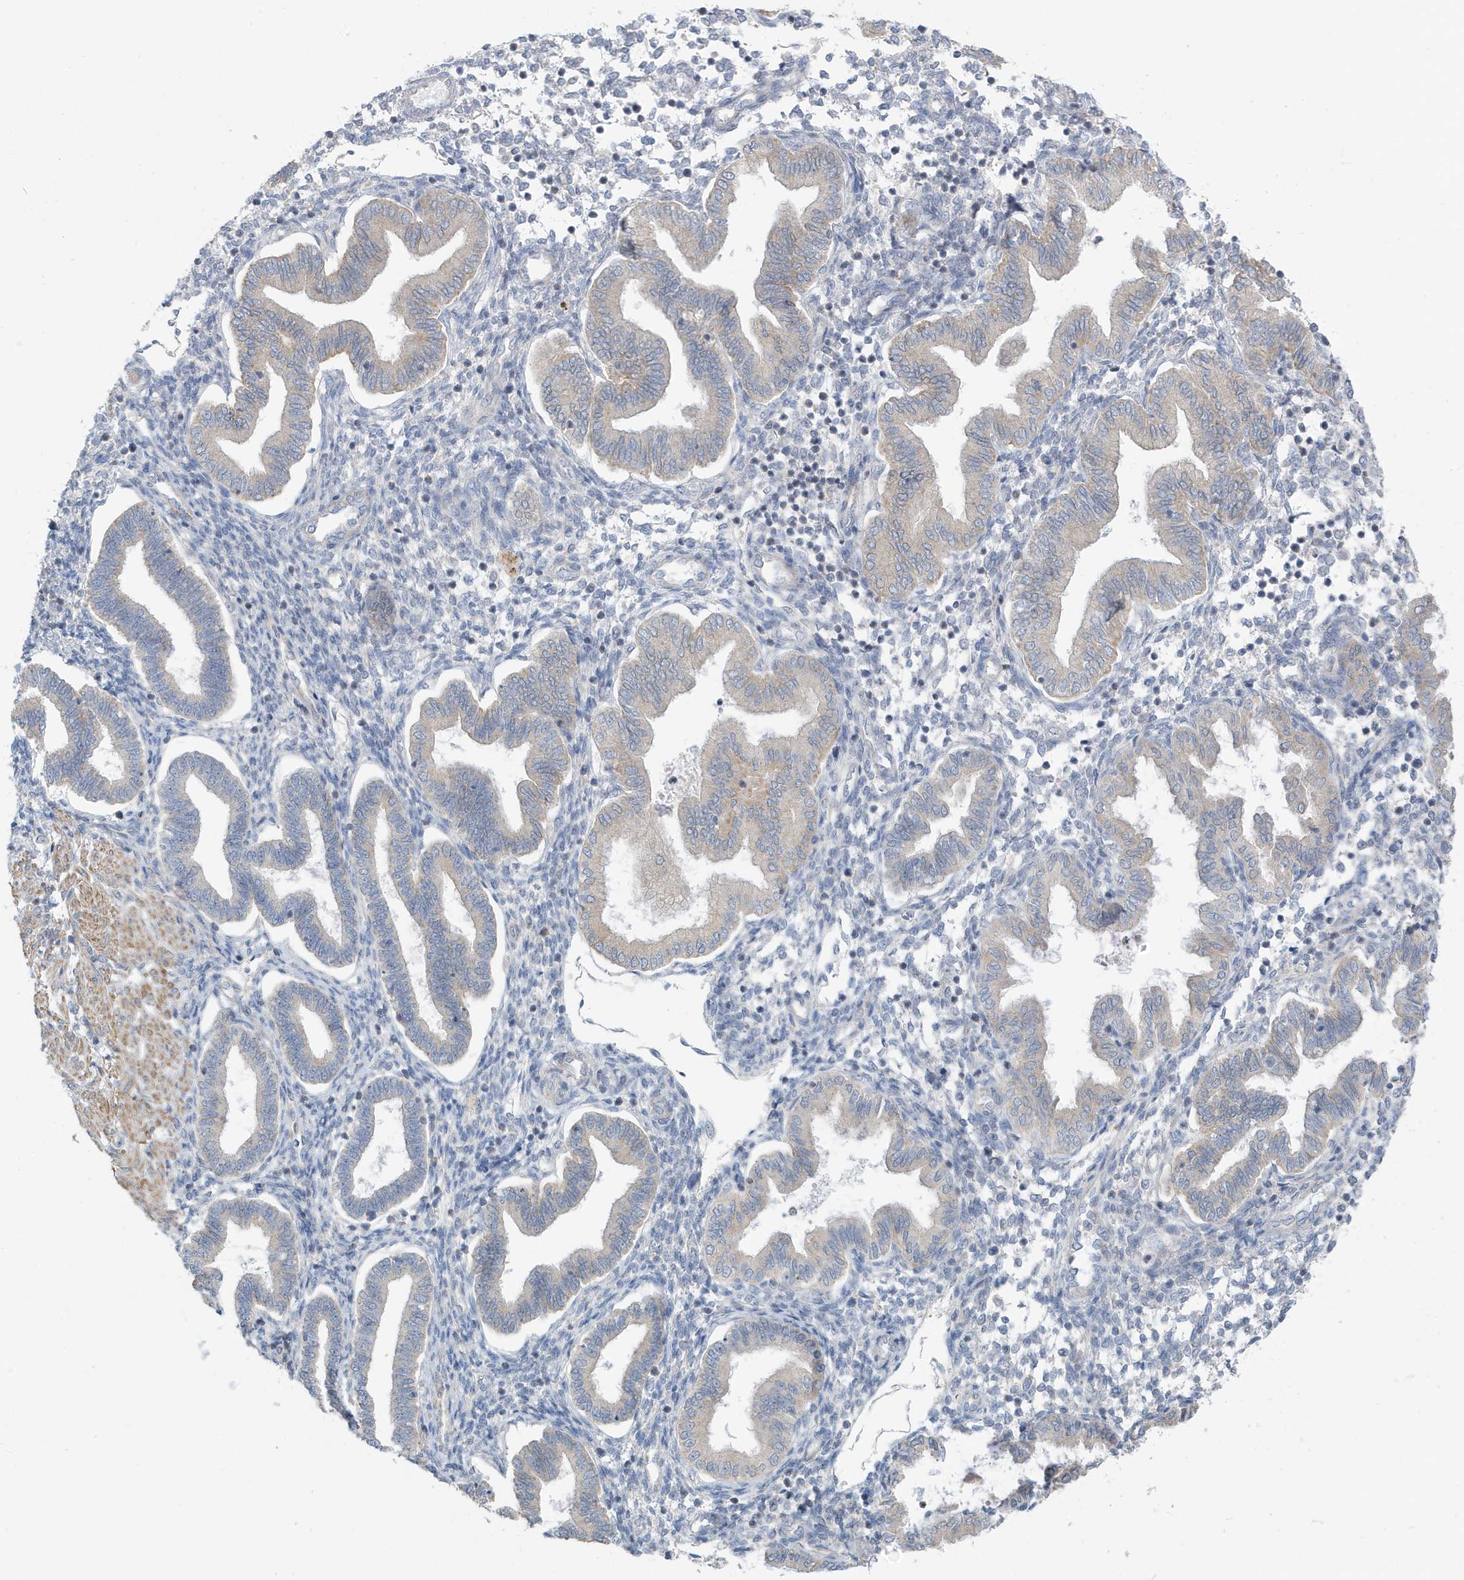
{"staining": {"intensity": "negative", "quantity": "none", "location": "none"}, "tissue": "endometrium", "cell_type": "Cells in endometrial stroma", "image_type": "normal", "snomed": [{"axis": "morphology", "description": "Normal tissue, NOS"}, {"axis": "topography", "description": "Endometrium"}], "caption": "Immunohistochemistry (IHC) micrograph of normal endometrium stained for a protein (brown), which reveals no expression in cells in endometrial stroma. (Immunohistochemistry (IHC), brightfield microscopy, high magnification).", "gene": "ATP13A5", "patient": {"sex": "female", "age": 53}}